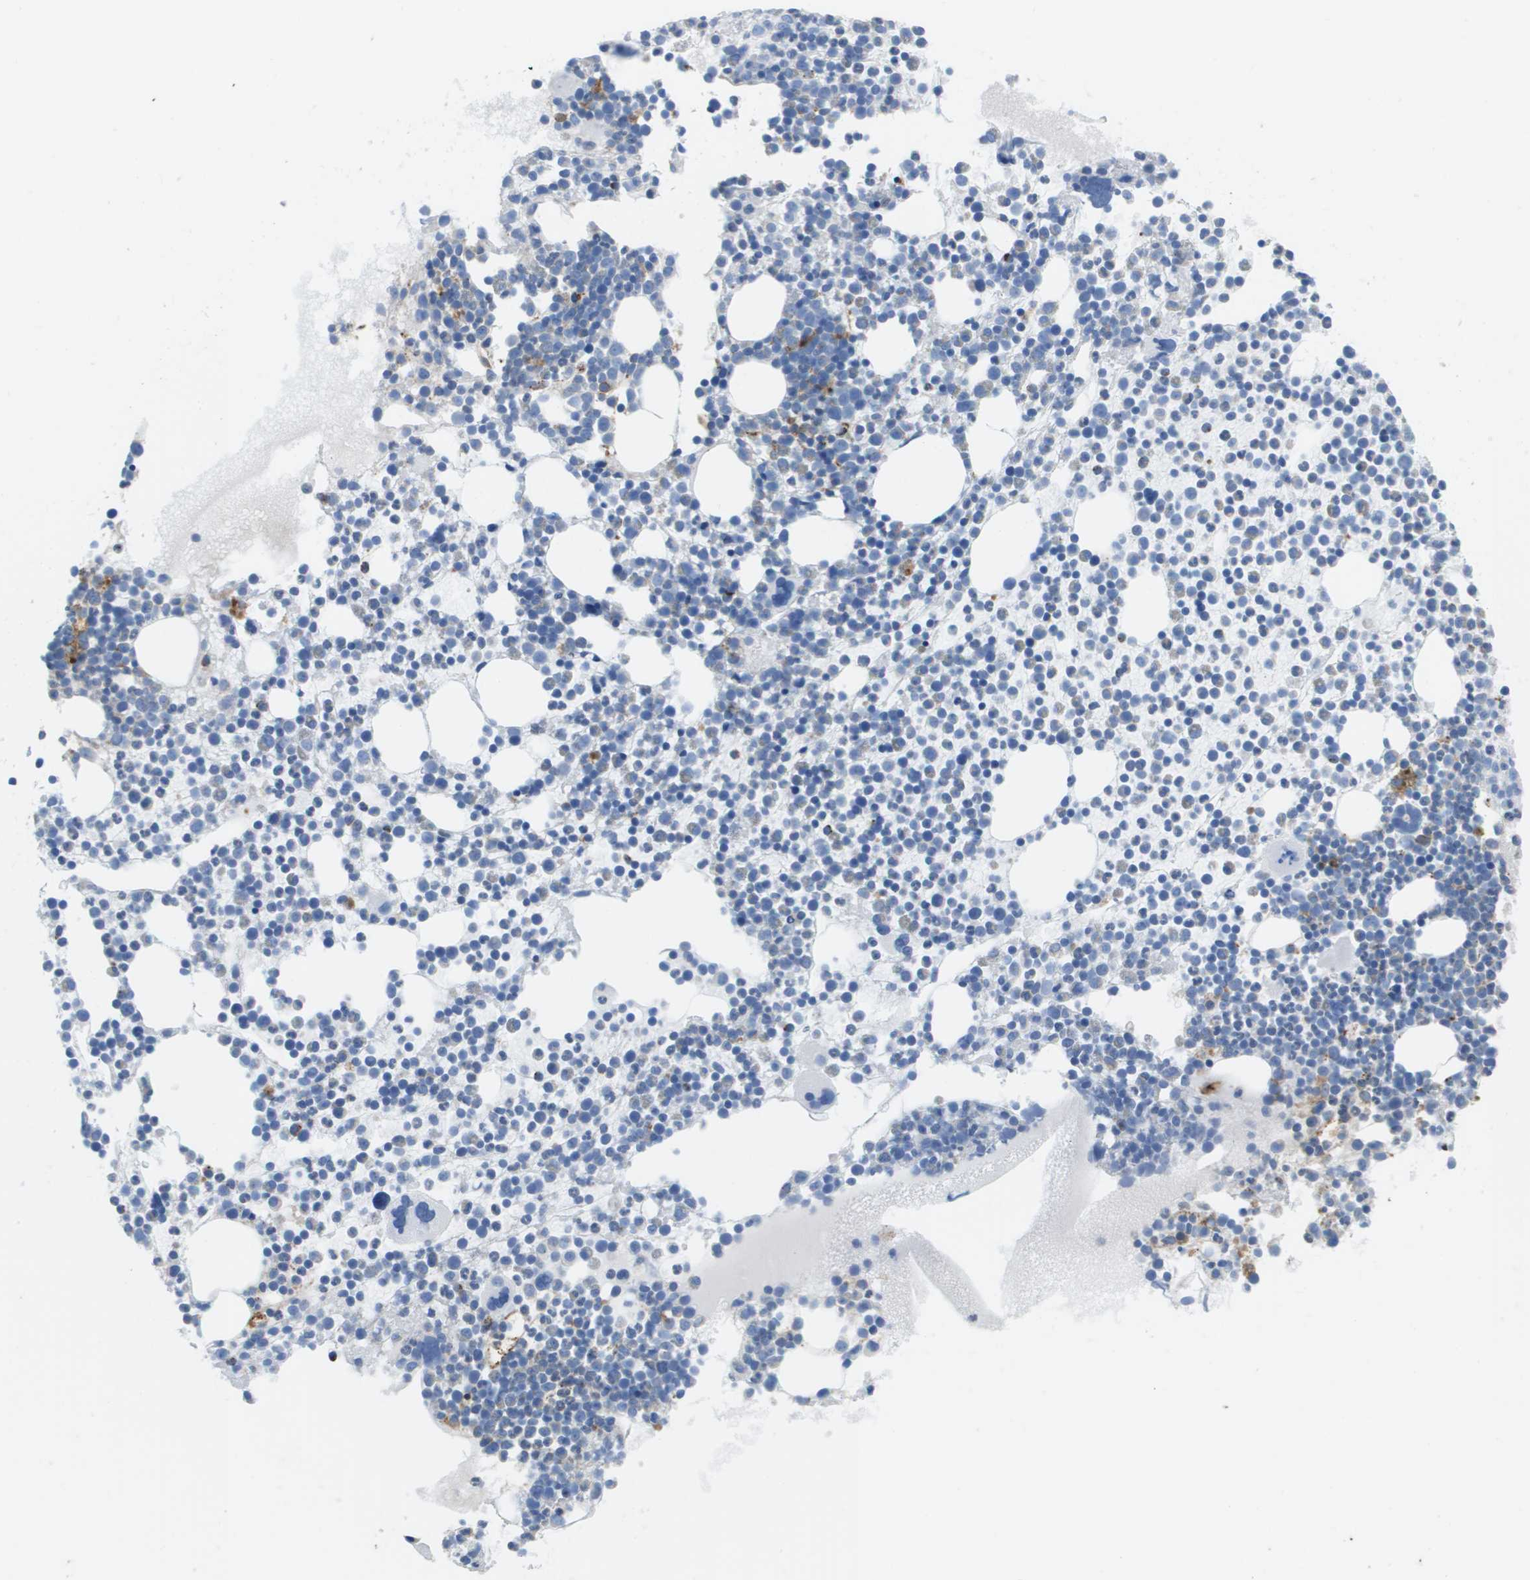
{"staining": {"intensity": "negative", "quantity": "none", "location": "none"}, "tissue": "bone marrow", "cell_type": "Hematopoietic cells", "image_type": "normal", "snomed": [{"axis": "morphology", "description": "Normal tissue, NOS"}, {"axis": "morphology", "description": "Inflammation, NOS"}, {"axis": "topography", "description": "Bone marrow"}], "caption": "High magnification brightfield microscopy of benign bone marrow stained with DAB (3,3'-diaminobenzidine) (brown) and counterstained with hematoxylin (blue): hematopoietic cells show no significant staining. The staining is performed using DAB brown chromogen with nuclei counter-stained in using hematoxylin.", "gene": "PRCP", "patient": {"sex": "male", "age": 58}}